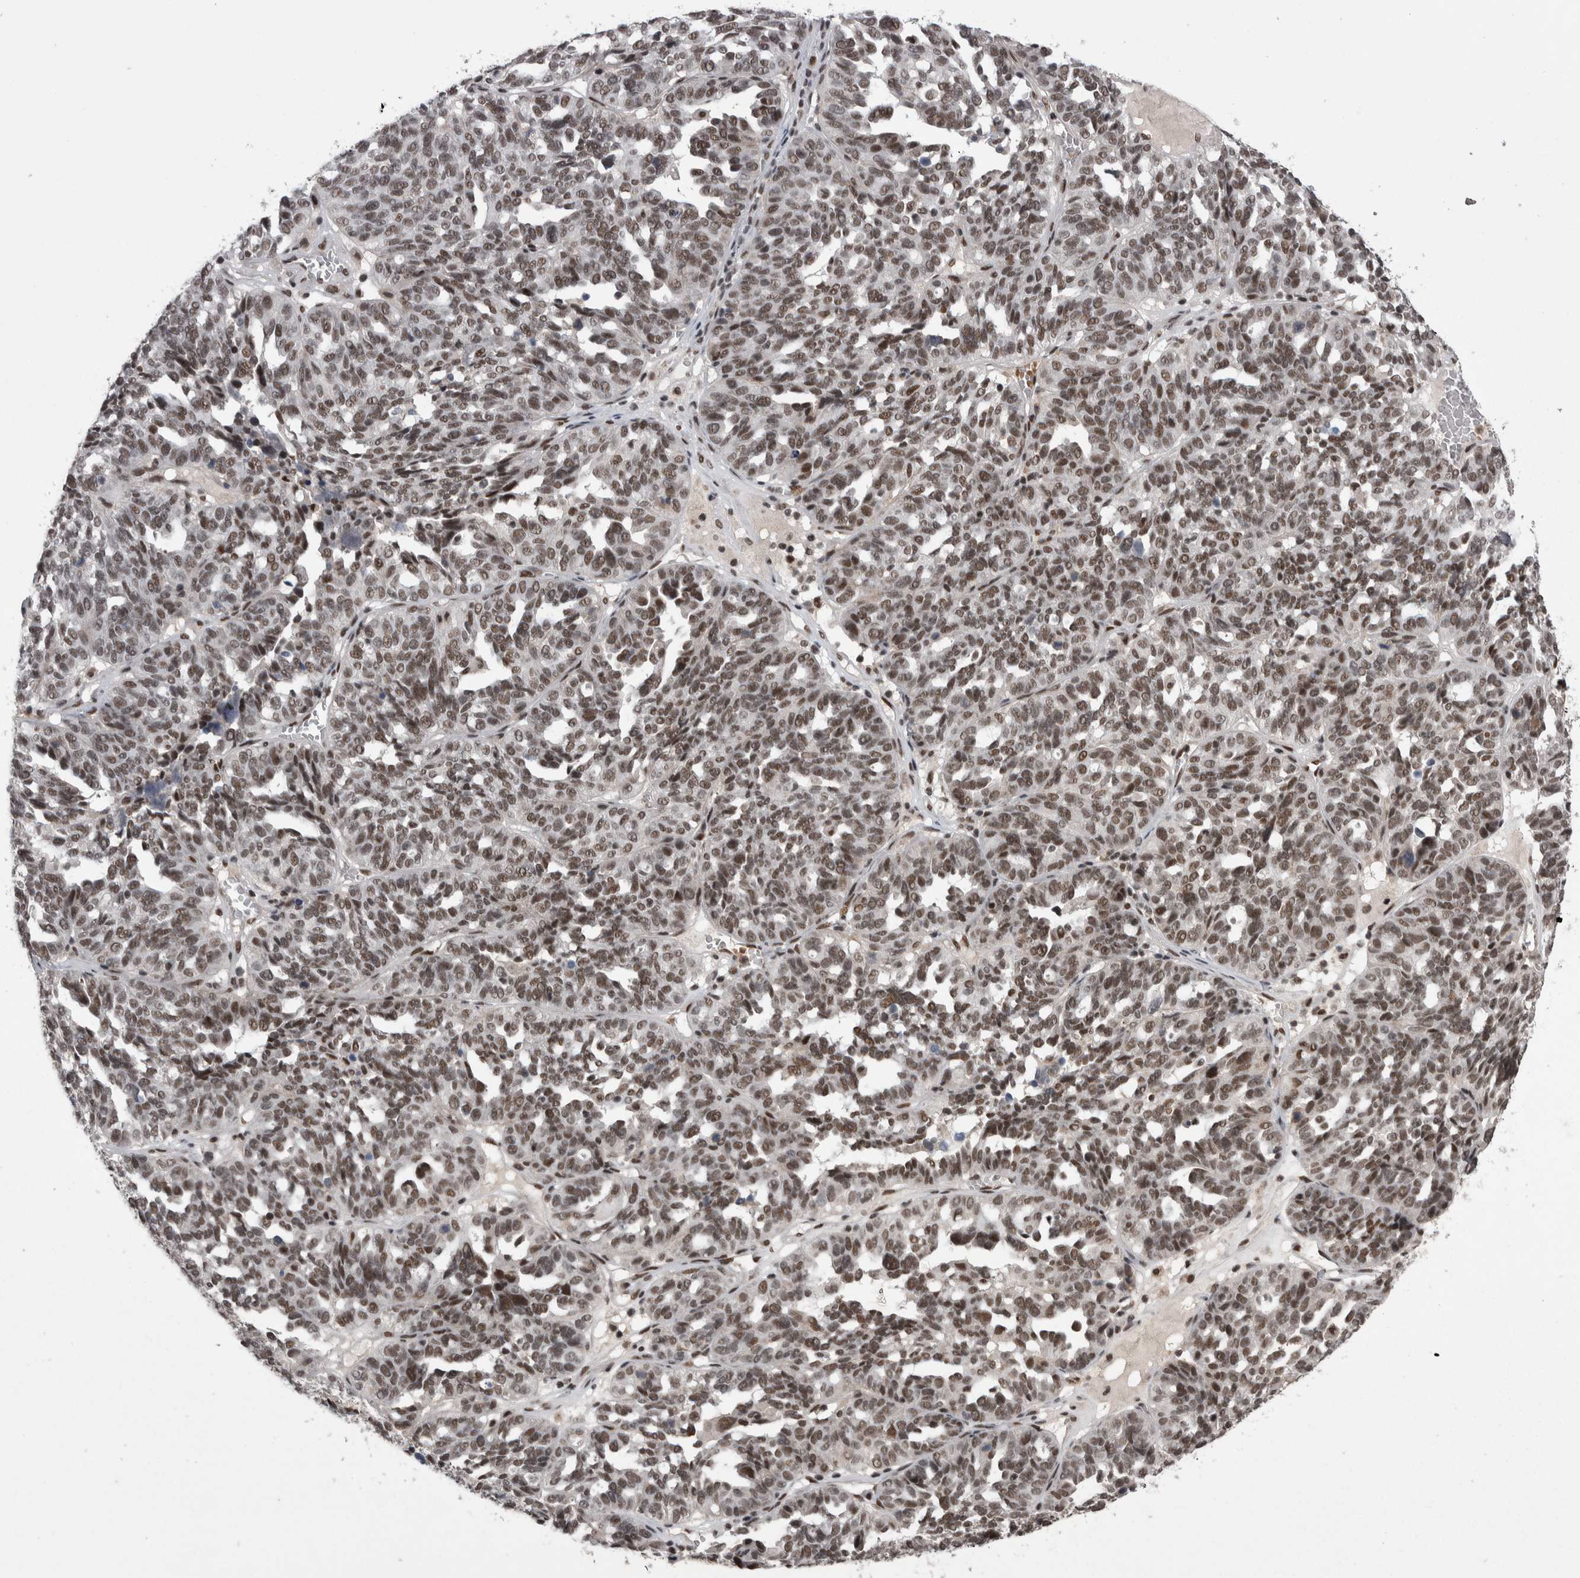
{"staining": {"intensity": "moderate", "quantity": ">75%", "location": "nuclear"}, "tissue": "ovarian cancer", "cell_type": "Tumor cells", "image_type": "cancer", "snomed": [{"axis": "morphology", "description": "Cystadenocarcinoma, serous, NOS"}, {"axis": "topography", "description": "Ovary"}], "caption": "Protein analysis of ovarian cancer (serous cystadenocarcinoma) tissue displays moderate nuclear expression in about >75% of tumor cells. Using DAB (3,3'-diaminobenzidine) (brown) and hematoxylin (blue) stains, captured at high magnification using brightfield microscopy.", "gene": "DMTF1", "patient": {"sex": "female", "age": 59}}